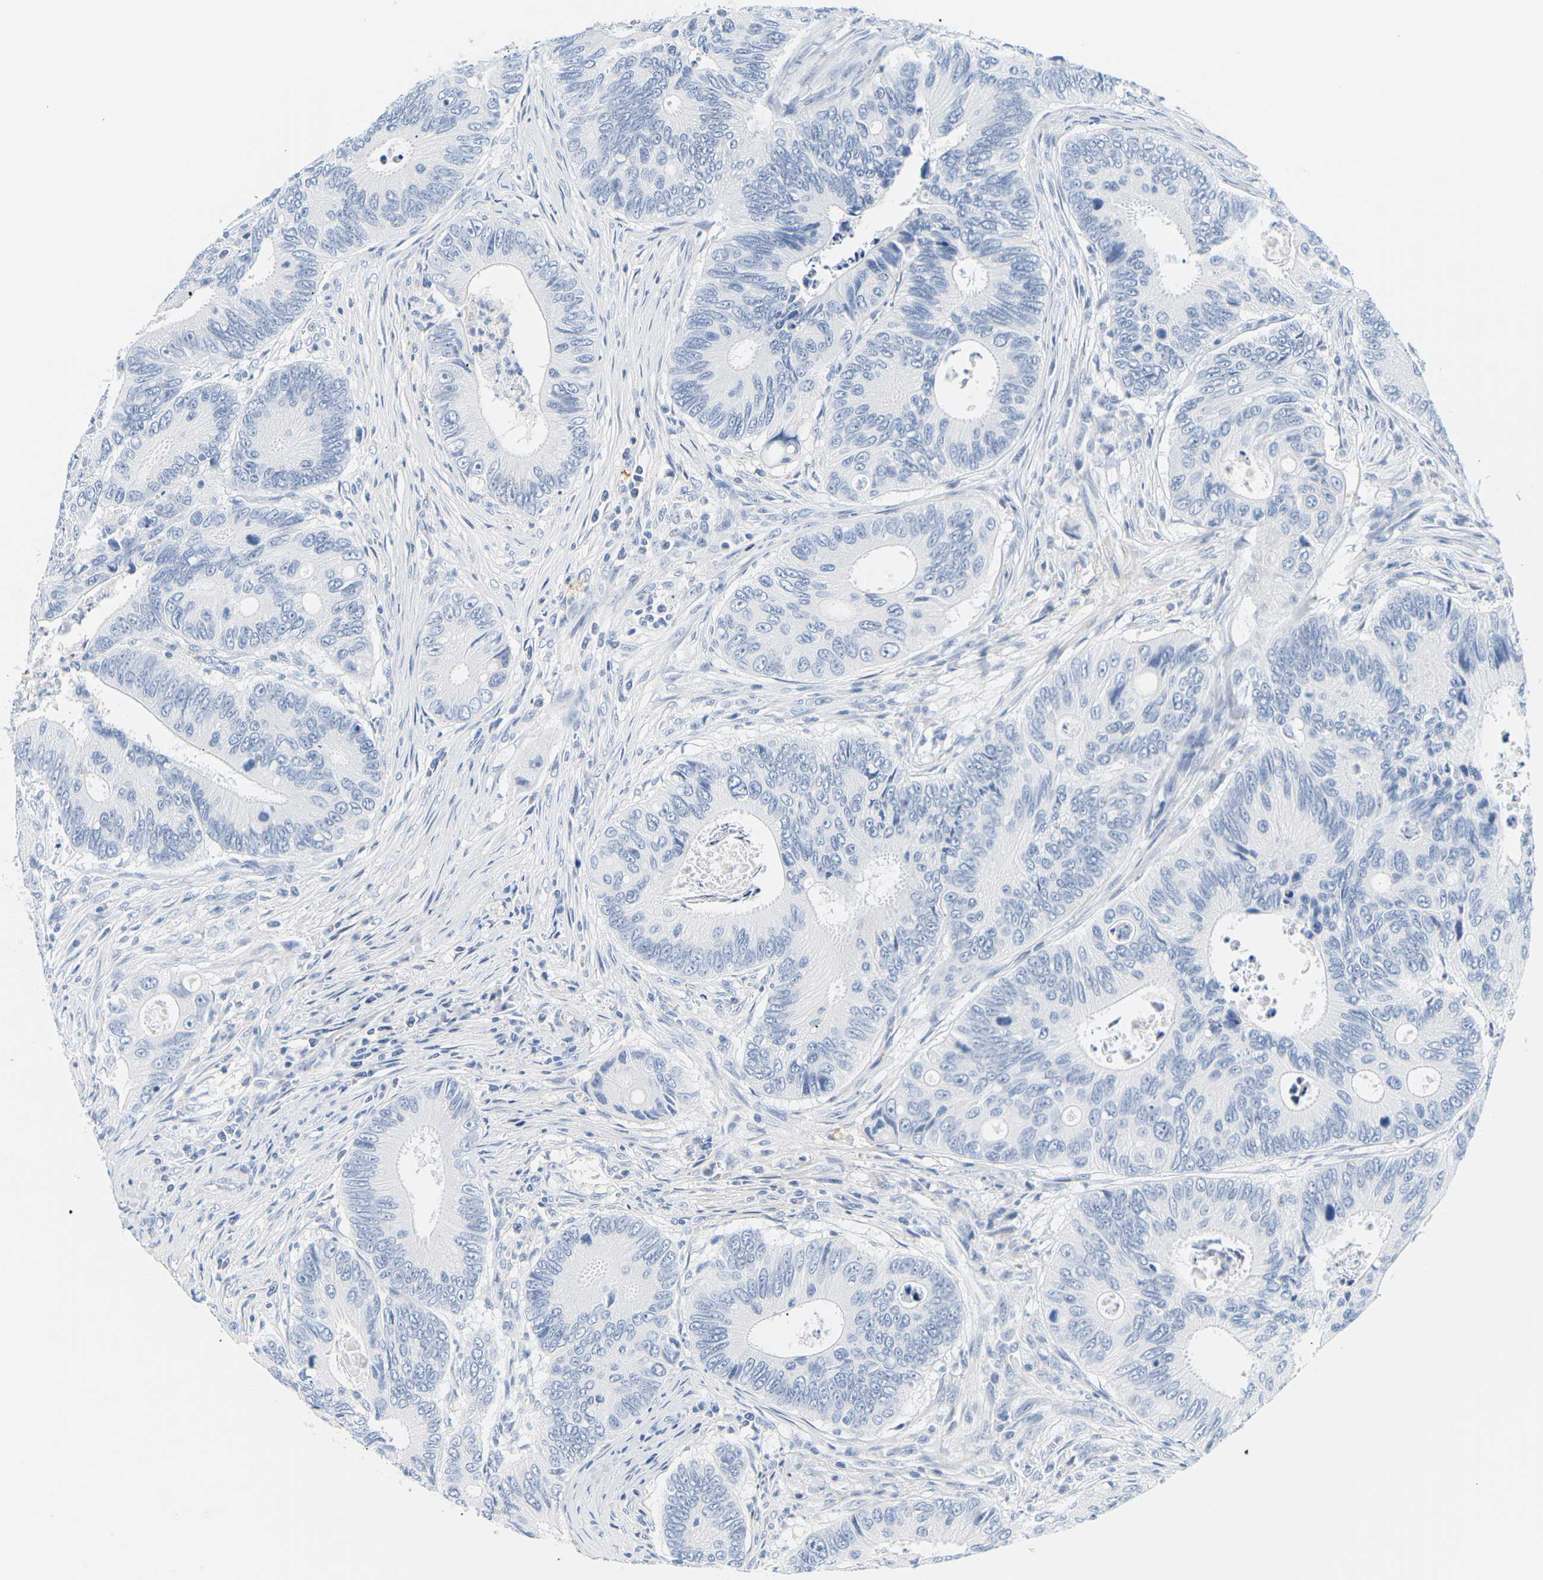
{"staining": {"intensity": "negative", "quantity": "none", "location": "none"}, "tissue": "colorectal cancer", "cell_type": "Tumor cells", "image_type": "cancer", "snomed": [{"axis": "morphology", "description": "Inflammation, NOS"}, {"axis": "morphology", "description": "Adenocarcinoma, NOS"}, {"axis": "topography", "description": "Colon"}], "caption": "High power microscopy micrograph of an immunohistochemistry (IHC) histopathology image of colorectal cancer, revealing no significant staining in tumor cells.", "gene": "APOB", "patient": {"sex": "male", "age": 72}}